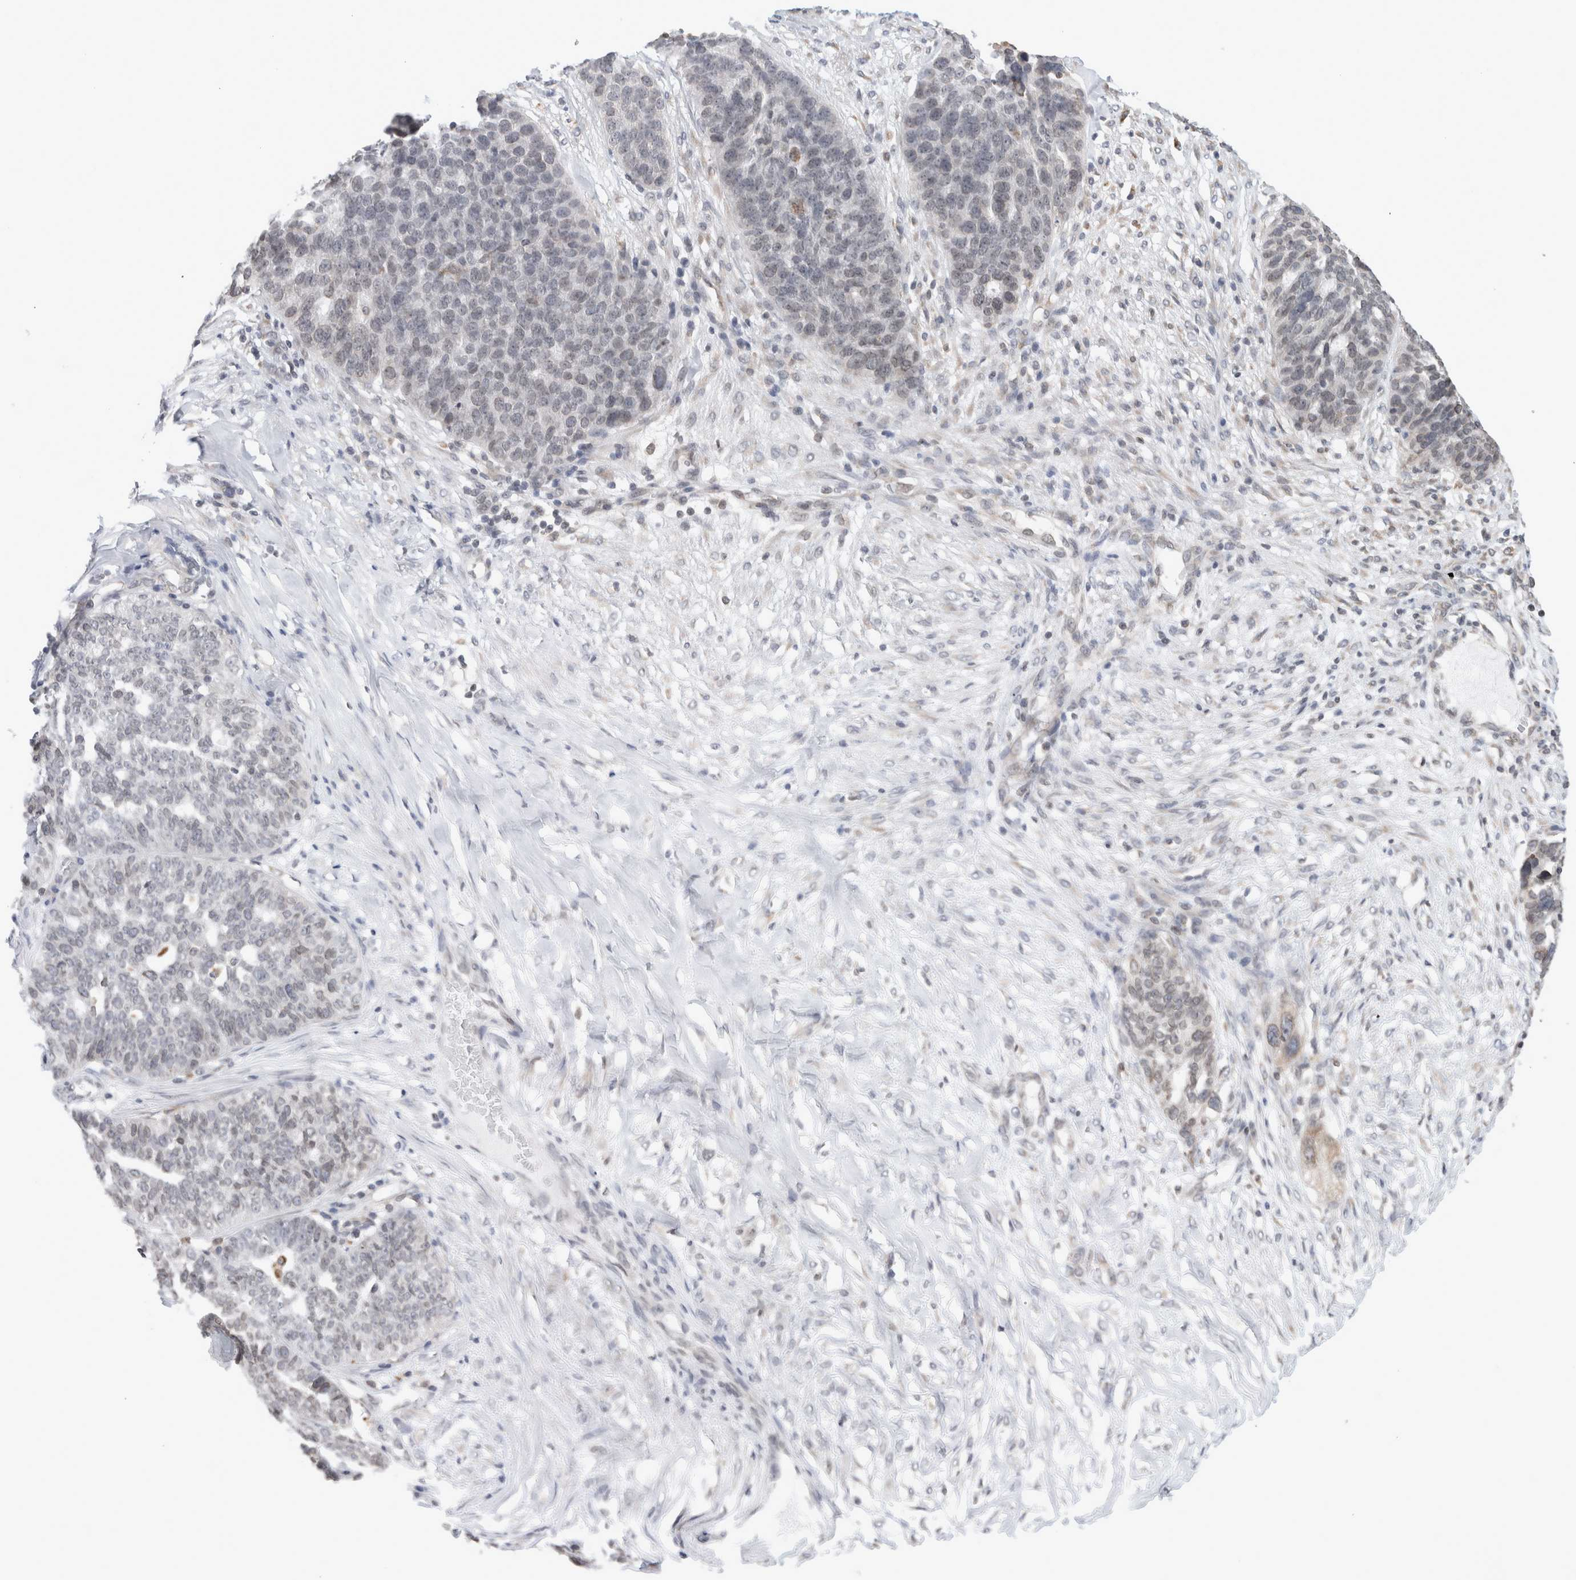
{"staining": {"intensity": "negative", "quantity": "none", "location": "none"}, "tissue": "ovarian cancer", "cell_type": "Tumor cells", "image_type": "cancer", "snomed": [{"axis": "morphology", "description": "Cystadenocarcinoma, serous, NOS"}, {"axis": "topography", "description": "Ovary"}], "caption": "The immunohistochemistry (IHC) micrograph has no significant positivity in tumor cells of ovarian cancer tissue. The staining was performed using DAB to visualize the protein expression in brown, while the nuclei were stained in blue with hematoxylin (Magnification: 20x).", "gene": "RBMX2", "patient": {"sex": "female", "age": 59}}